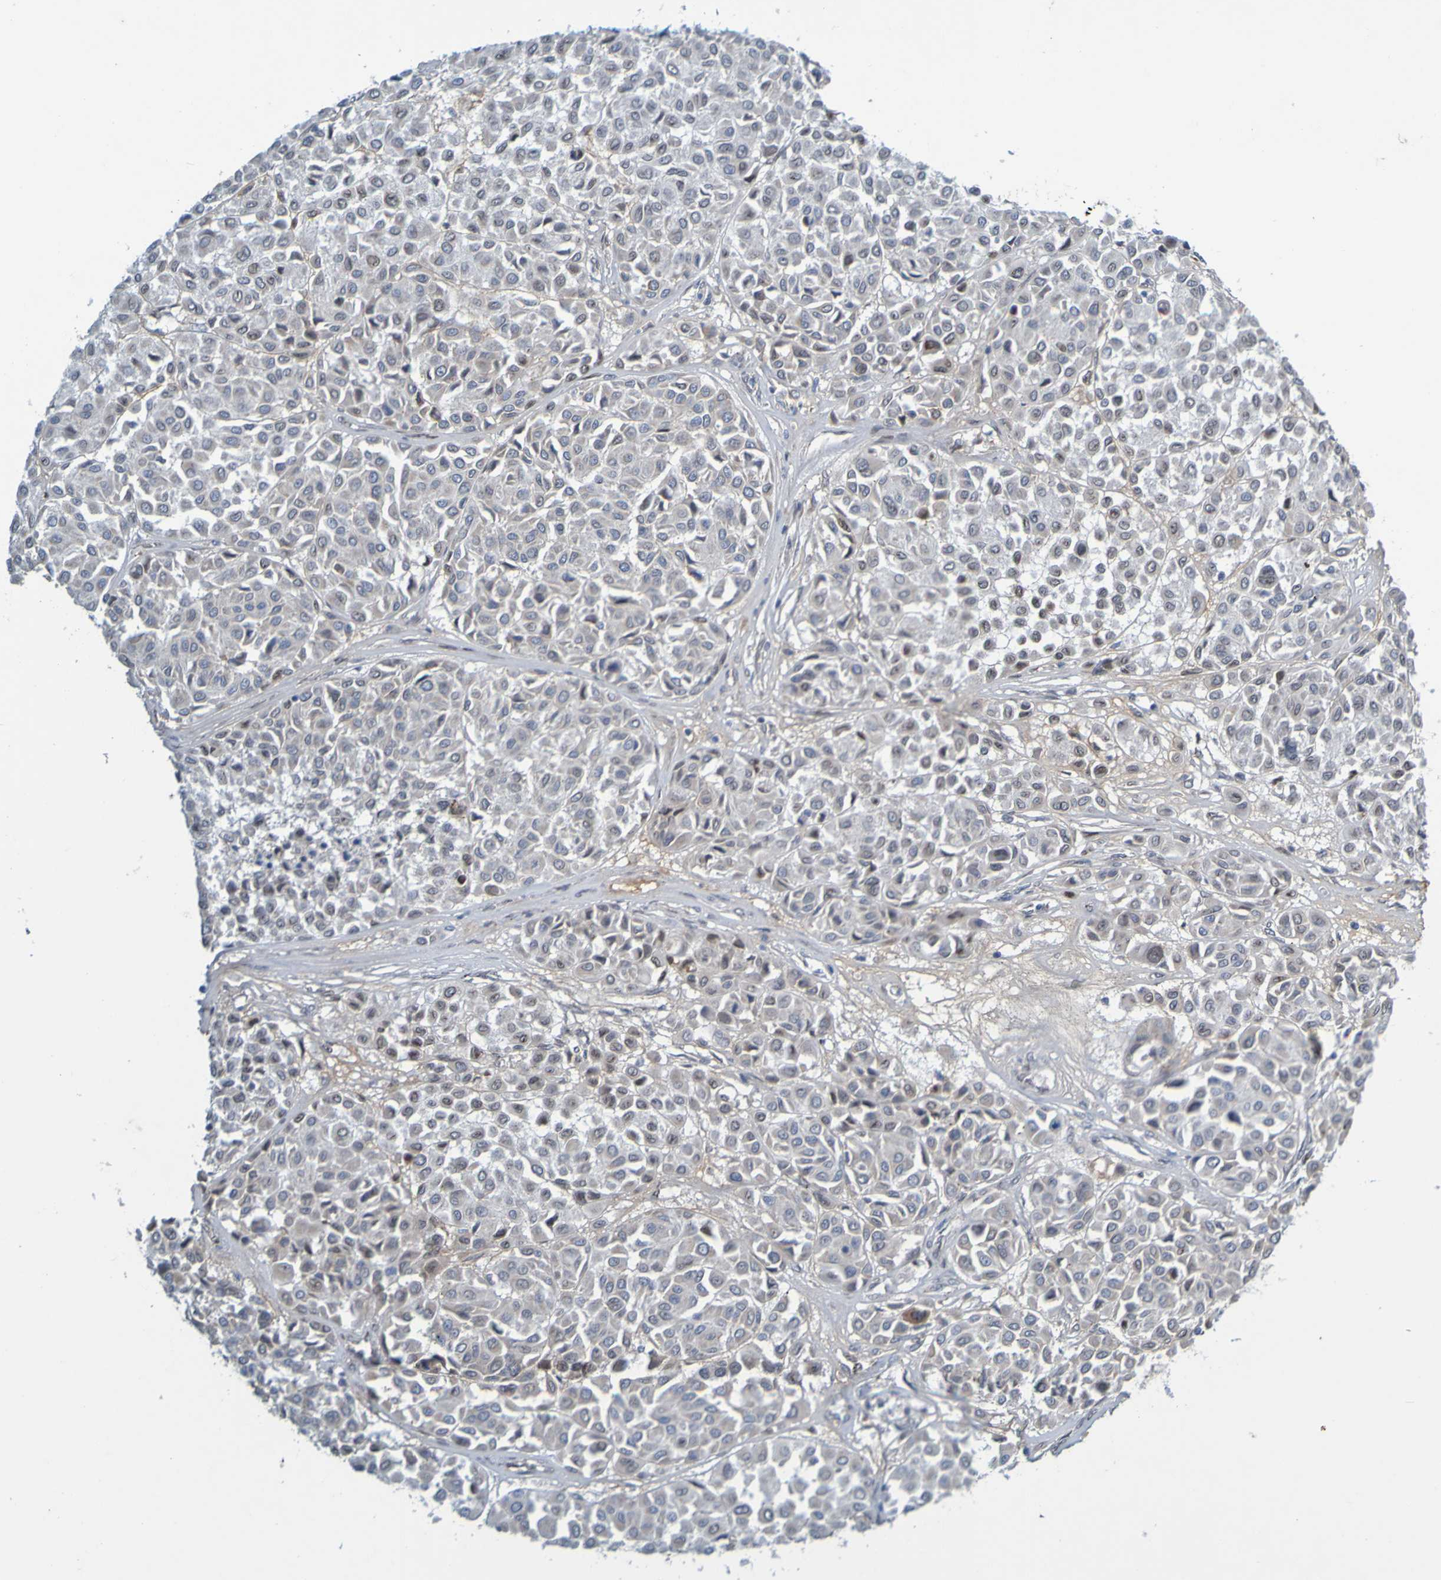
{"staining": {"intensity": "weak", "quantity": "25%-75%", "location": "nuclear"}, "tissue": "melanoma", "cell_type": "Tumor cells", "image_type": "cancer", "snomed": [{"axis": "morphology", "description": "Malignant melanoma, Metastatic site"}, {"axis": "topography", "description": "Soft tissue"}], "caption": "A micrograph showing weak nuclear expression in approximately 25%-75% of tumor cells in melanoma, as visualized by brown immunohistochemical staining.", "gene": "MAG", "patient": {"sex": "male", "age": 41}}